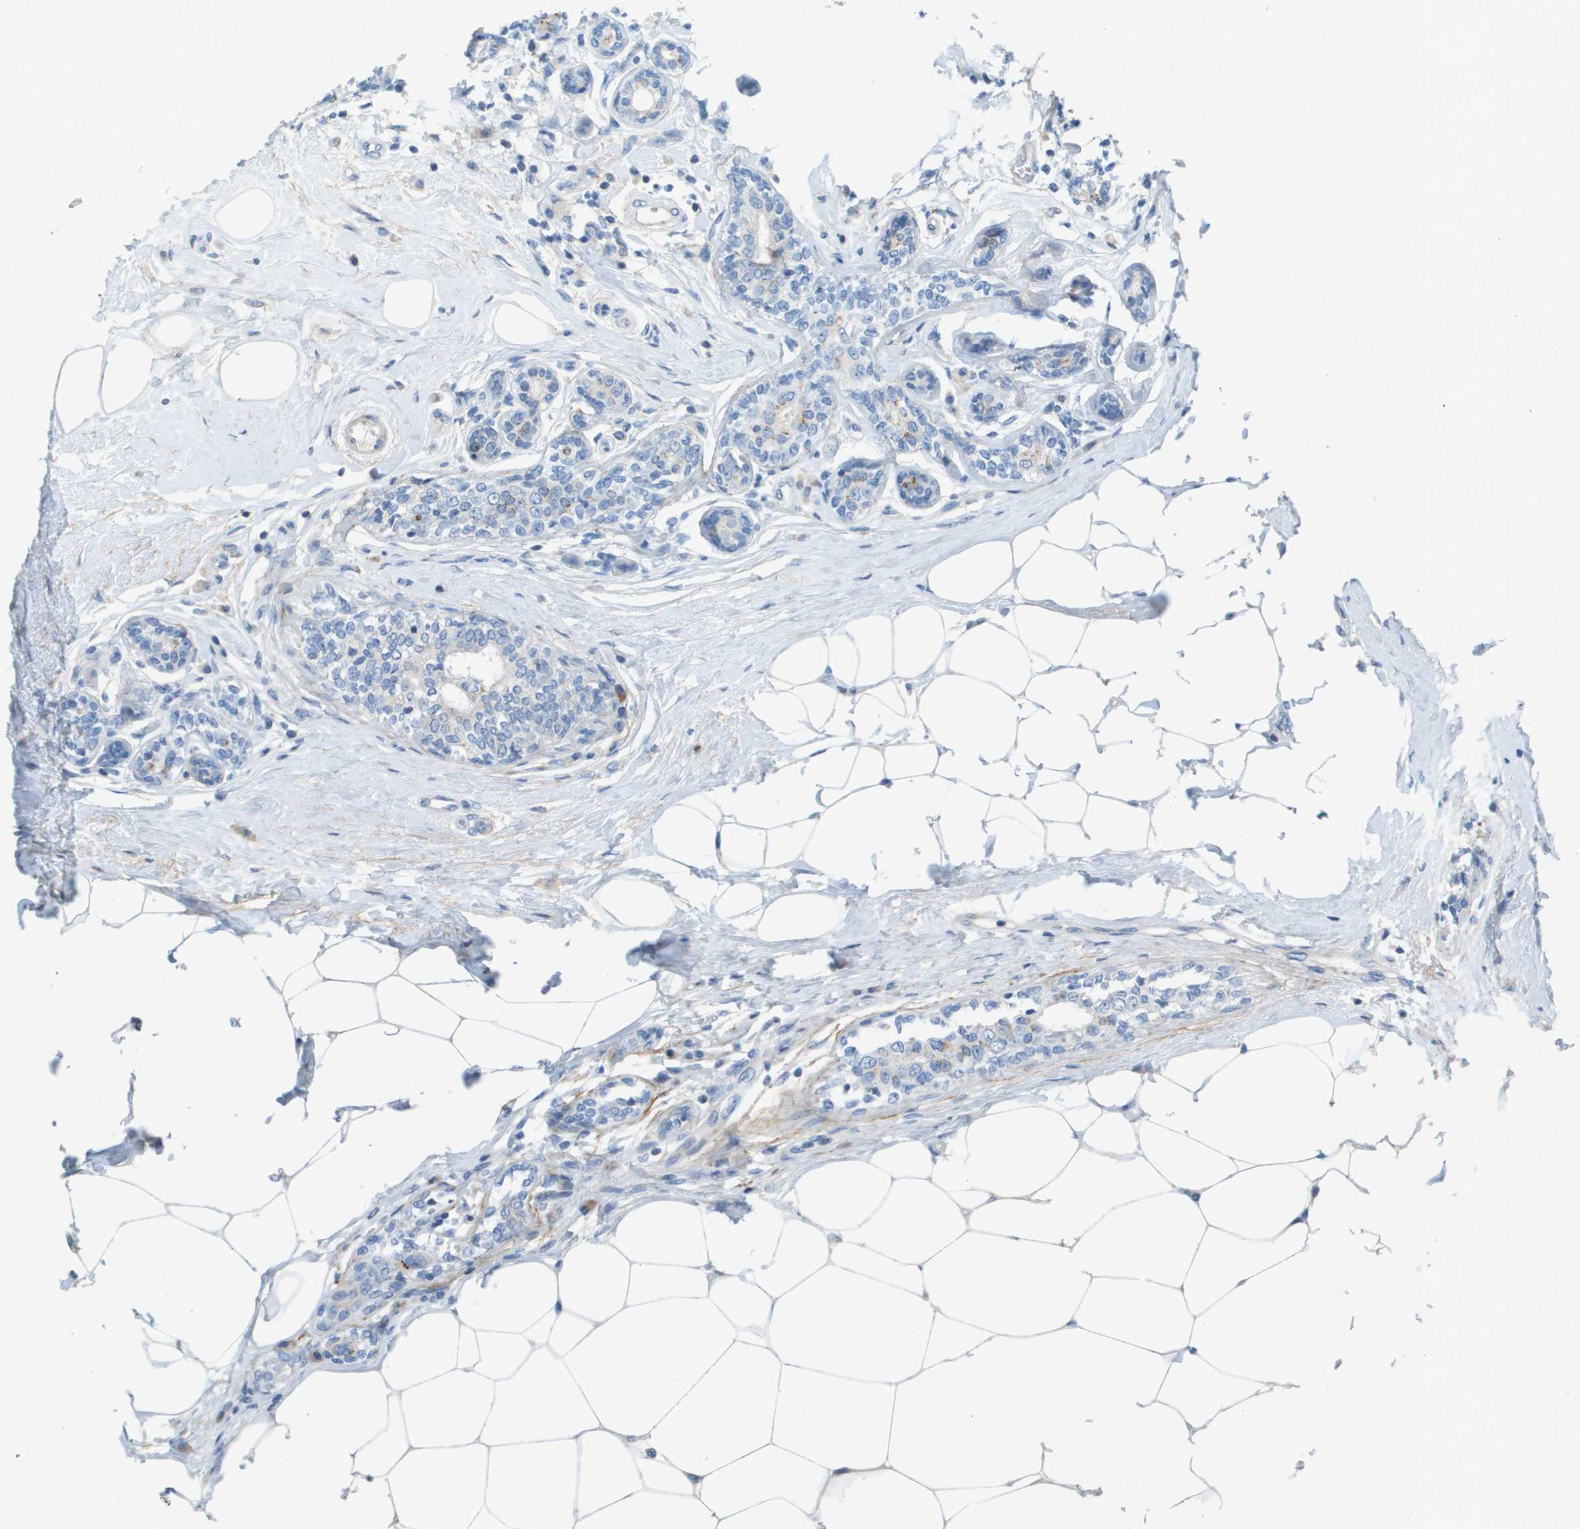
{"staining": {"intensity": "negative", "quantity": "none", "location": "none"}, "tissue": "breast cancer", "cell_type": "Tumor cells", "image_type": "cancer", "snomed": [{"axis": "morphology", "description": "Normal tissue, NOS"}, {"axis": "morphology", "description": "Duct carcinoma"}, {"axis": "topography", "description": "Breast"}], "caption": "Micrograph shows no protein staining in tumor cells of breast cancer tissue.", "gene": "GALNT6", "patient": {"sex": "female", "age": 39}}